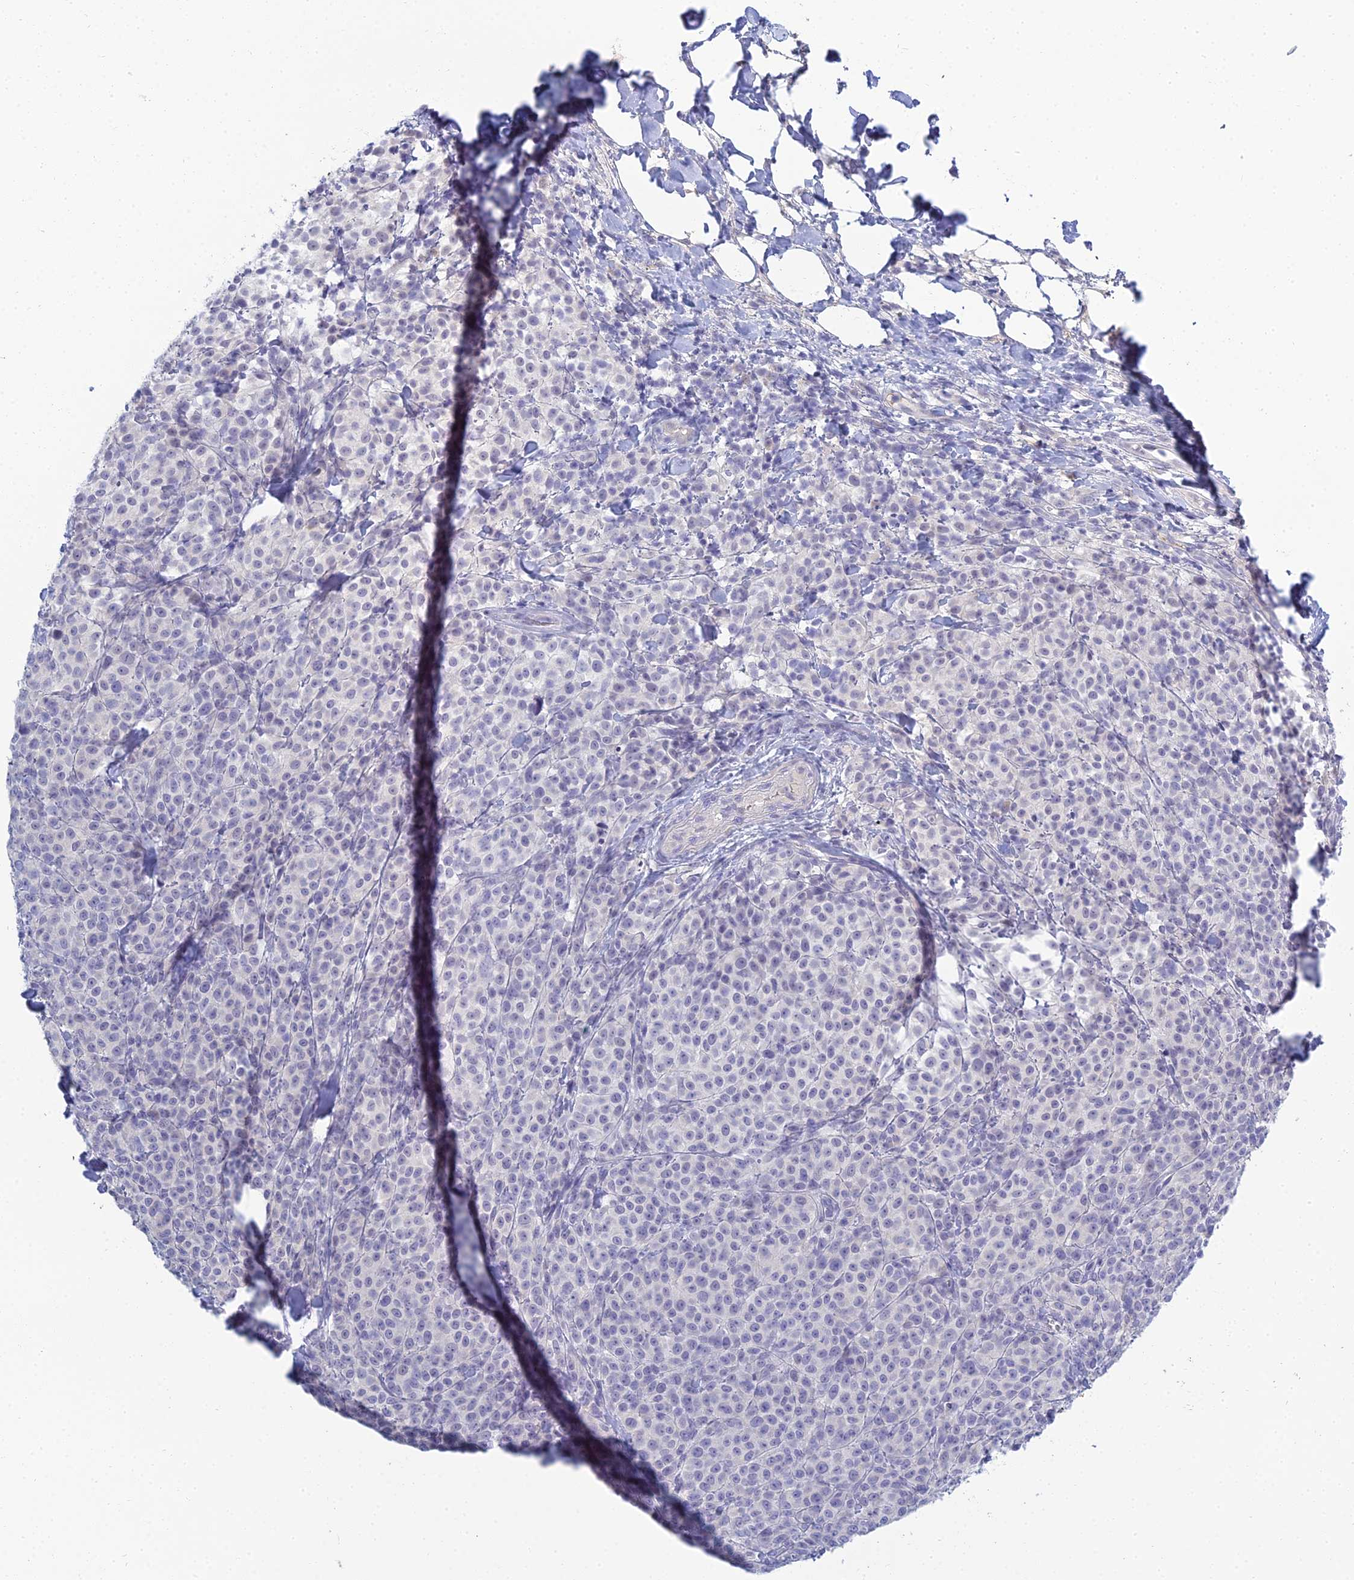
{"staining": {"intensity": "negative", "quantity": "none", "location": "none"}, "tissue": "melanoma", "cell_type": "Tumor cells", "image_type": "cancer", "snomed": [{"axis": "morphology", "description": "Normal tissue, NOS"}, {"axis": "morphology", "description": "Malignant melanoma, NOS"}, {"axis": "topography", "description": "Skin"}], "caption": "This is a image of IHC staining of melanoma, which shows no expression in tumor cells.", "gene": "MUC13", "patient": {"sex": "female", "age": 34}}